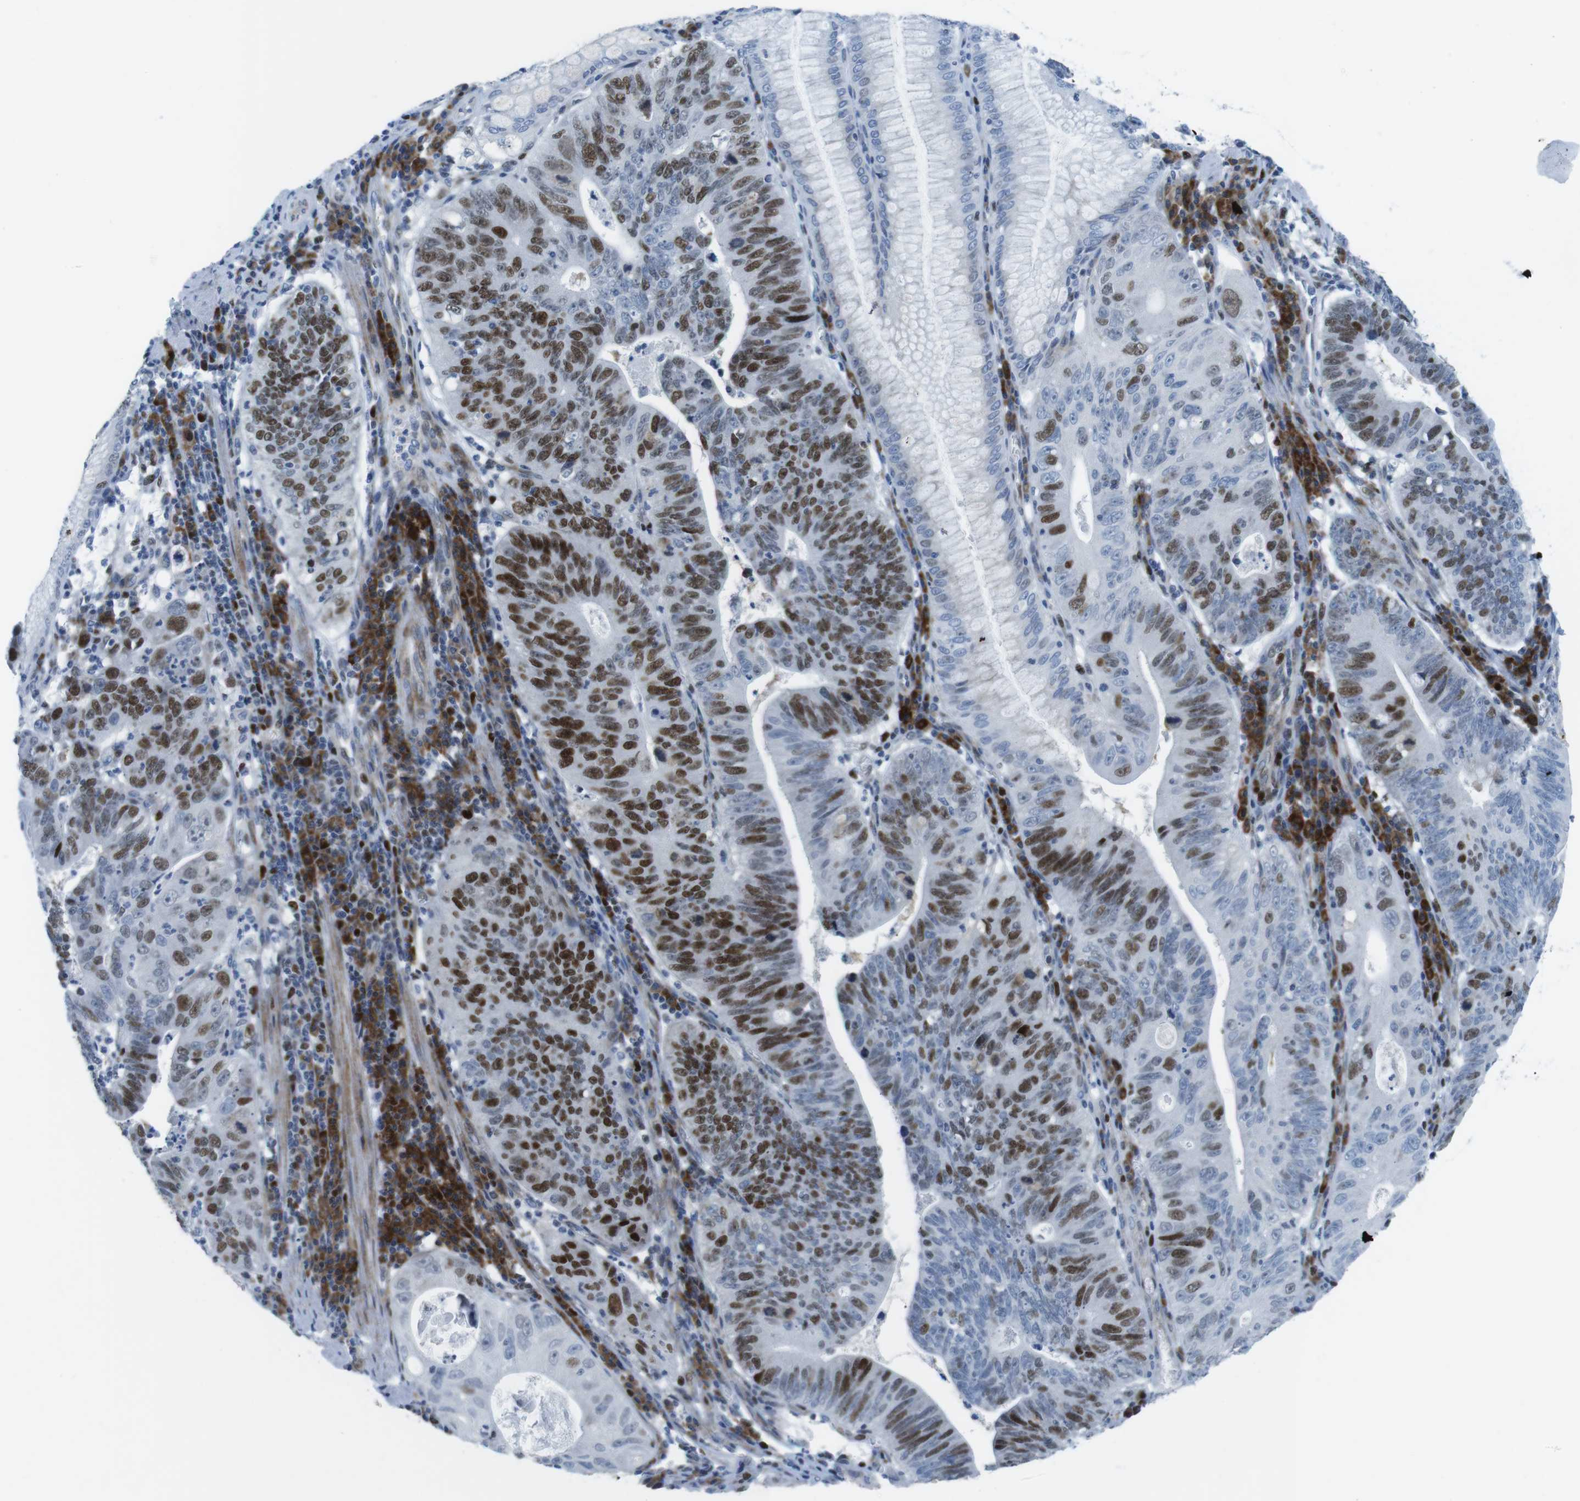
{"staining": {"intensity": "strong", "quantity": "25%-75%", "location": "nuclear"}, "tissue": "stomach cancer", "cell_type": "Tumor cells", "image_type": "cancer", "snomed": [{"axis": "morphology", "description": "Adenocarcinoma, NOS"}, {"axis": "topography", "description": "Stomach"}], "caption": "Stomach cancer (adenocarcinoma) tissue shows strong nuclear positivity in about 25%-75% of tumor cells, visualized by immunohistochemistry.", "gene": "CHAF1A", "patient": {"sex": "male", "age": 59}}